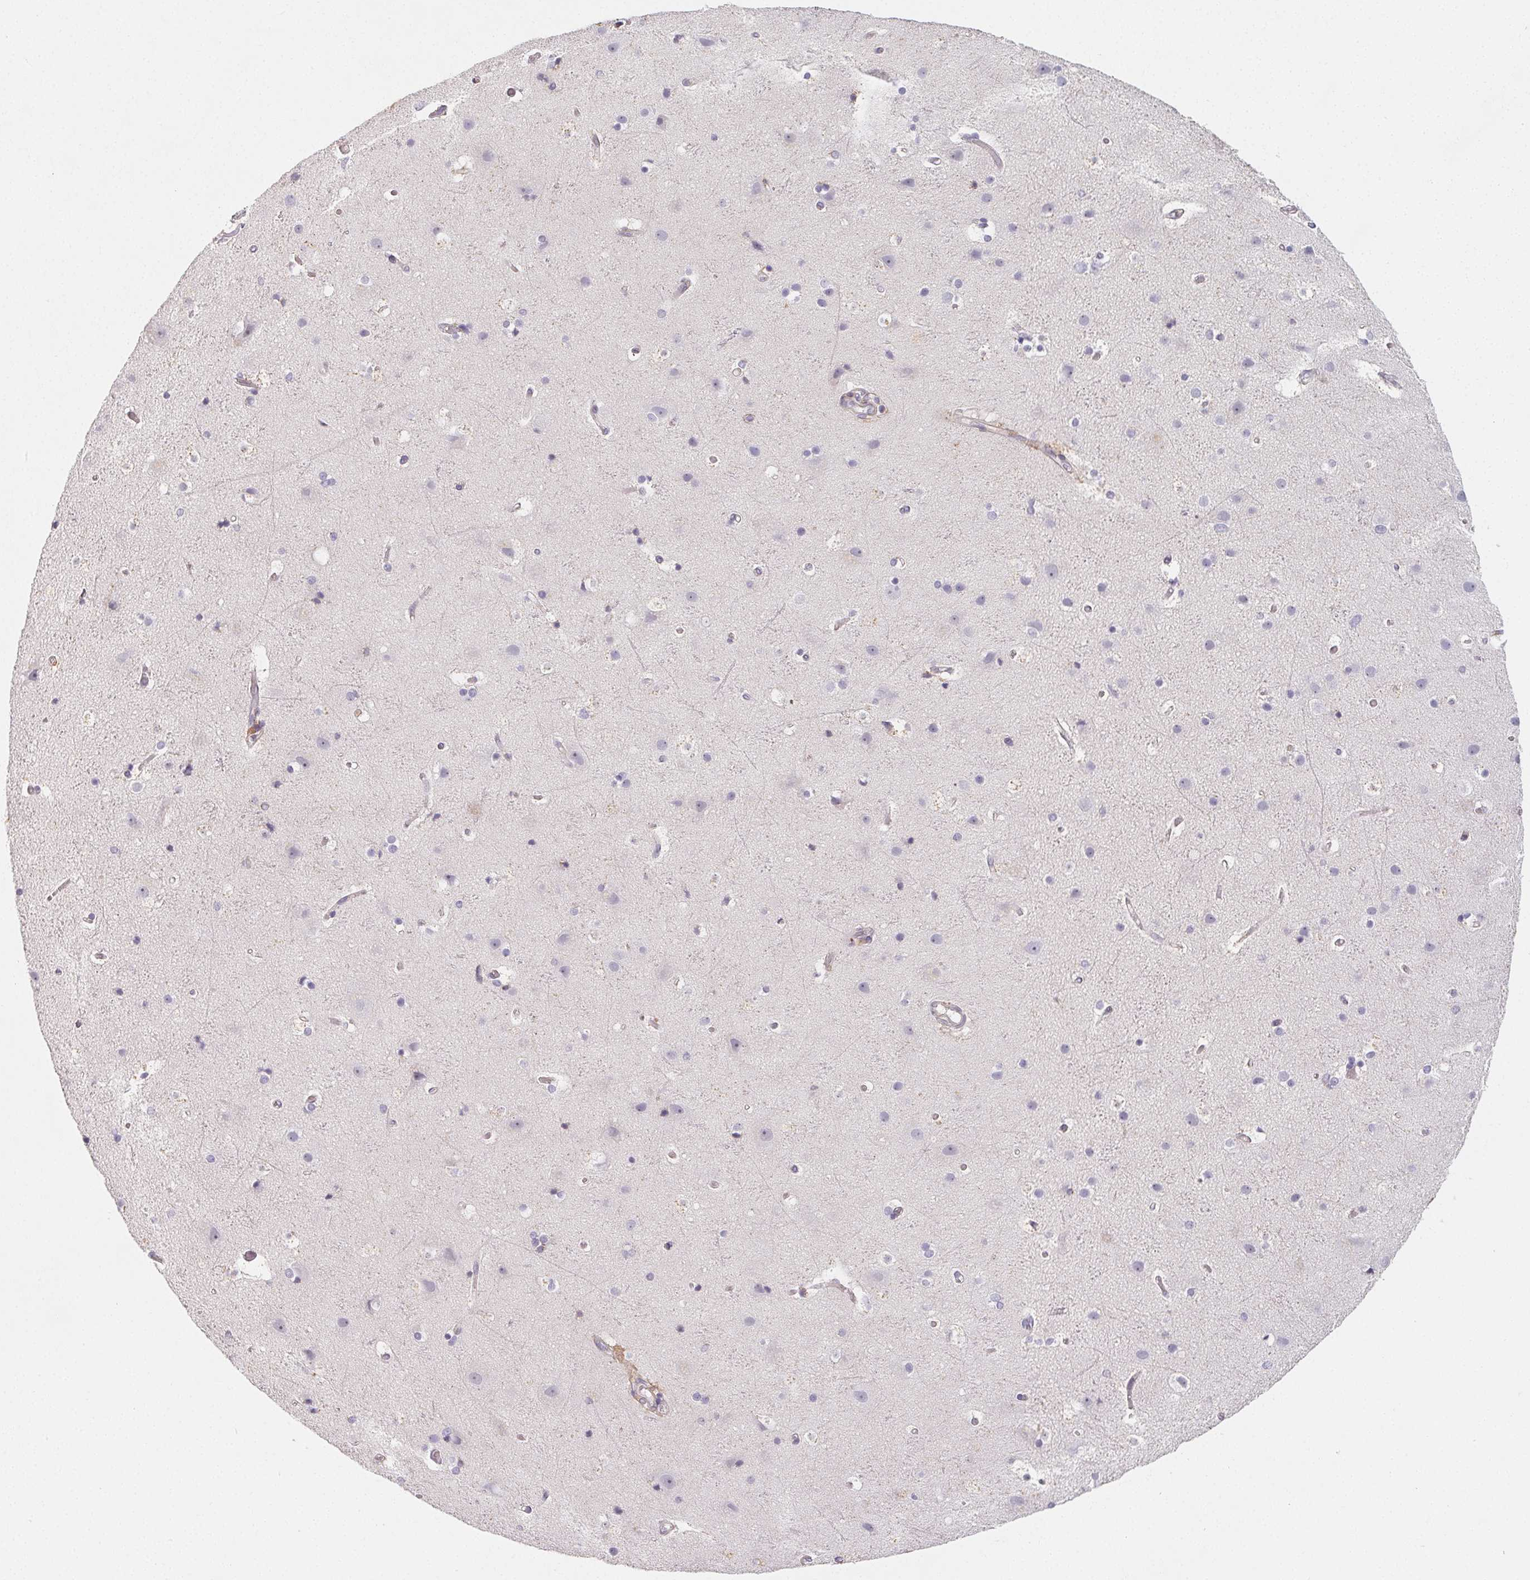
{"staining": {"intensity": "negative", "quantity": "none", "location": "none"}, "tissue": "cerebral cortex", "cell_type": "Endothelial cells", "image_type": "normal", "snomed": [{"axis": "morphology", "description": "Normal tissue, NOS"}, {"axis": "topography", "description": "Cerebral cortex"}], "caption": "High power microscopy micrograph of an immunohistochemistry histopathology image of benign cerebral cortex, revealing no significant positivity in endothelial cells. (Stains: DAB (3,3'-diaminobenzidine) immunohistochemistry (IHC) with hematoxylin counter stain, Microscopy: brightfield microscopy at high magnification).", "gene": "LRRC23", "patient": {"sex": "female", "age": 52}}